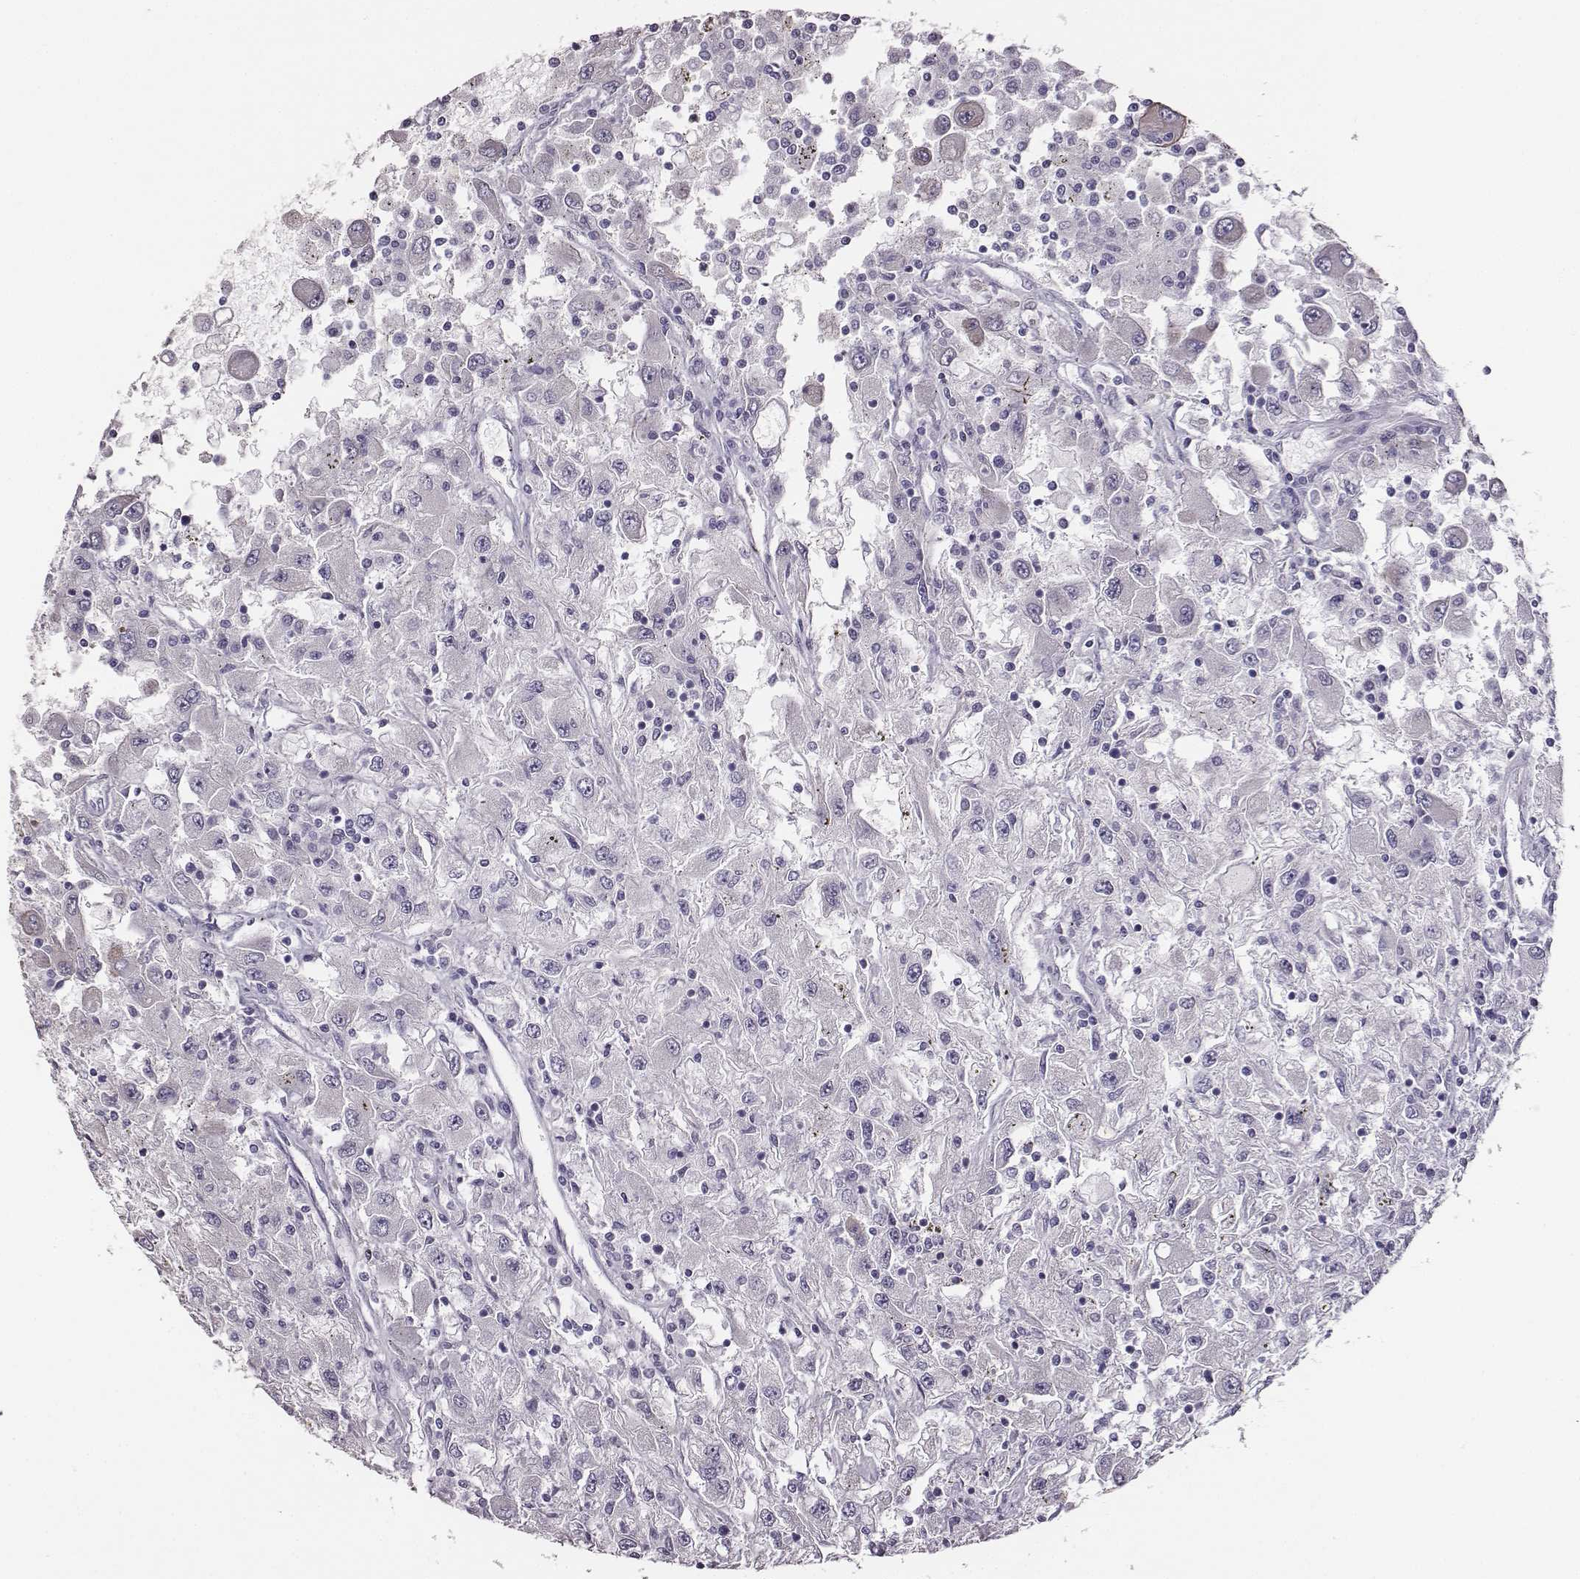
{"staining": {"intensity": "negative", "quantity": "none", "location": "none"}, "tissue": "renal cancer", "cell_type": "Tumor cells", "image_type": "cancer", "snomed": [{"axis": "morphology", "description": "Adenocarcinoma, NOS"}, {"axis": "topography", "description": "Kidney"}], "caption": "IHC photomicrograph of renal cancer stained for a protein (brown), which displays no positivity in tumor cells.", "gene": "GUCA1A", "patient": {"sex": "female", "age": 67}}